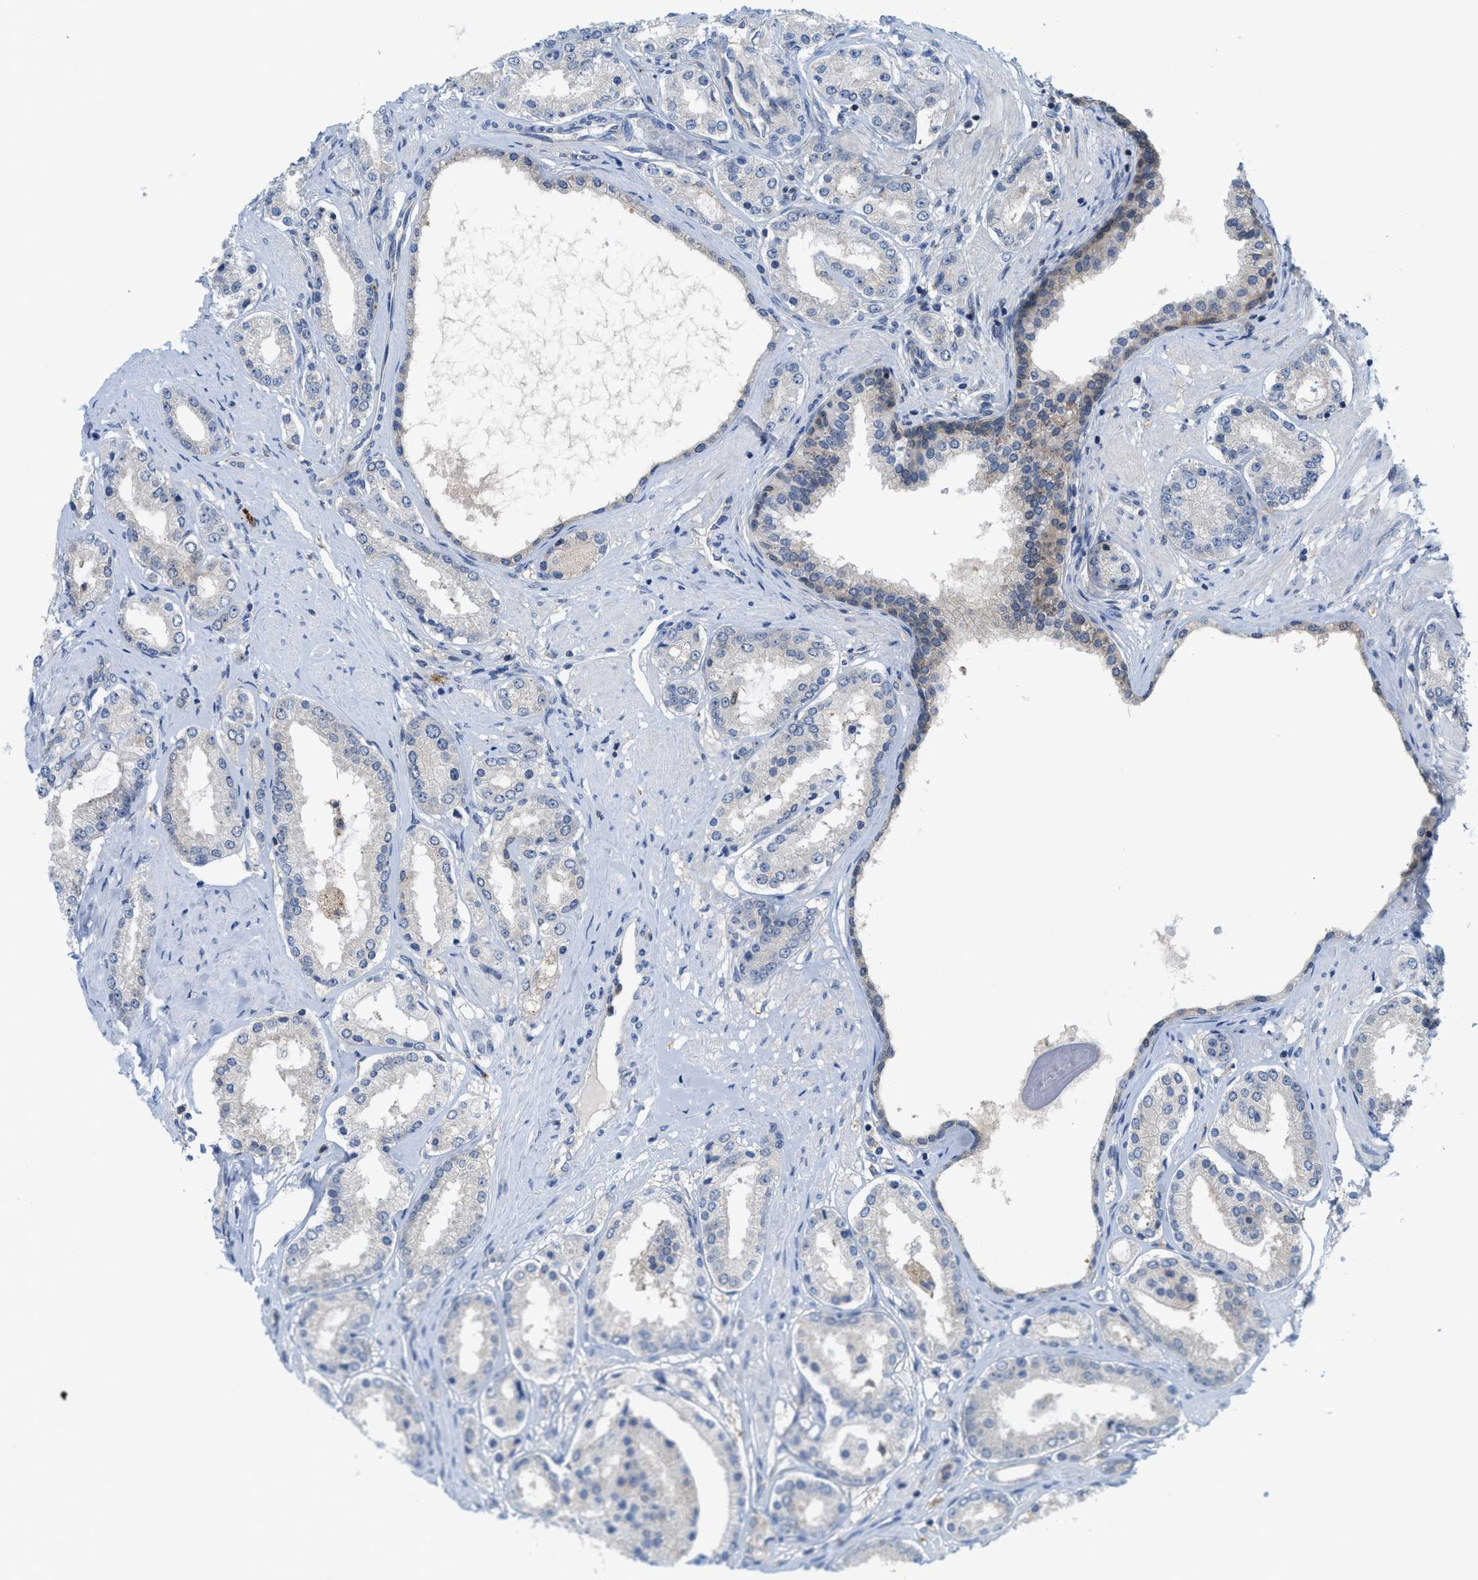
{"staining": {"intensity": "weak", "quantity": "<25%", "location": "cytoplasmic/membranous"}, "tissue": "prostate cancer", "cell_type": "Tumor cells", "image_type": "cancer", "snomed": [{"axis": "morphology", "description": "Adenocarcinoma, Low grade"}, {"axis": "topography", "description": "Prostate"}], "caption": "High magnification brightfield microscopy of low-grade adenocarcinoma (prostate) stained with DAB (3,3'-diaminobenzidine) (brown) and counterstained with hematoxylin (blue): tumor cells show no significant expression.", "gene": "CSTB", "patient": {"sex": "male", "age": 63}}